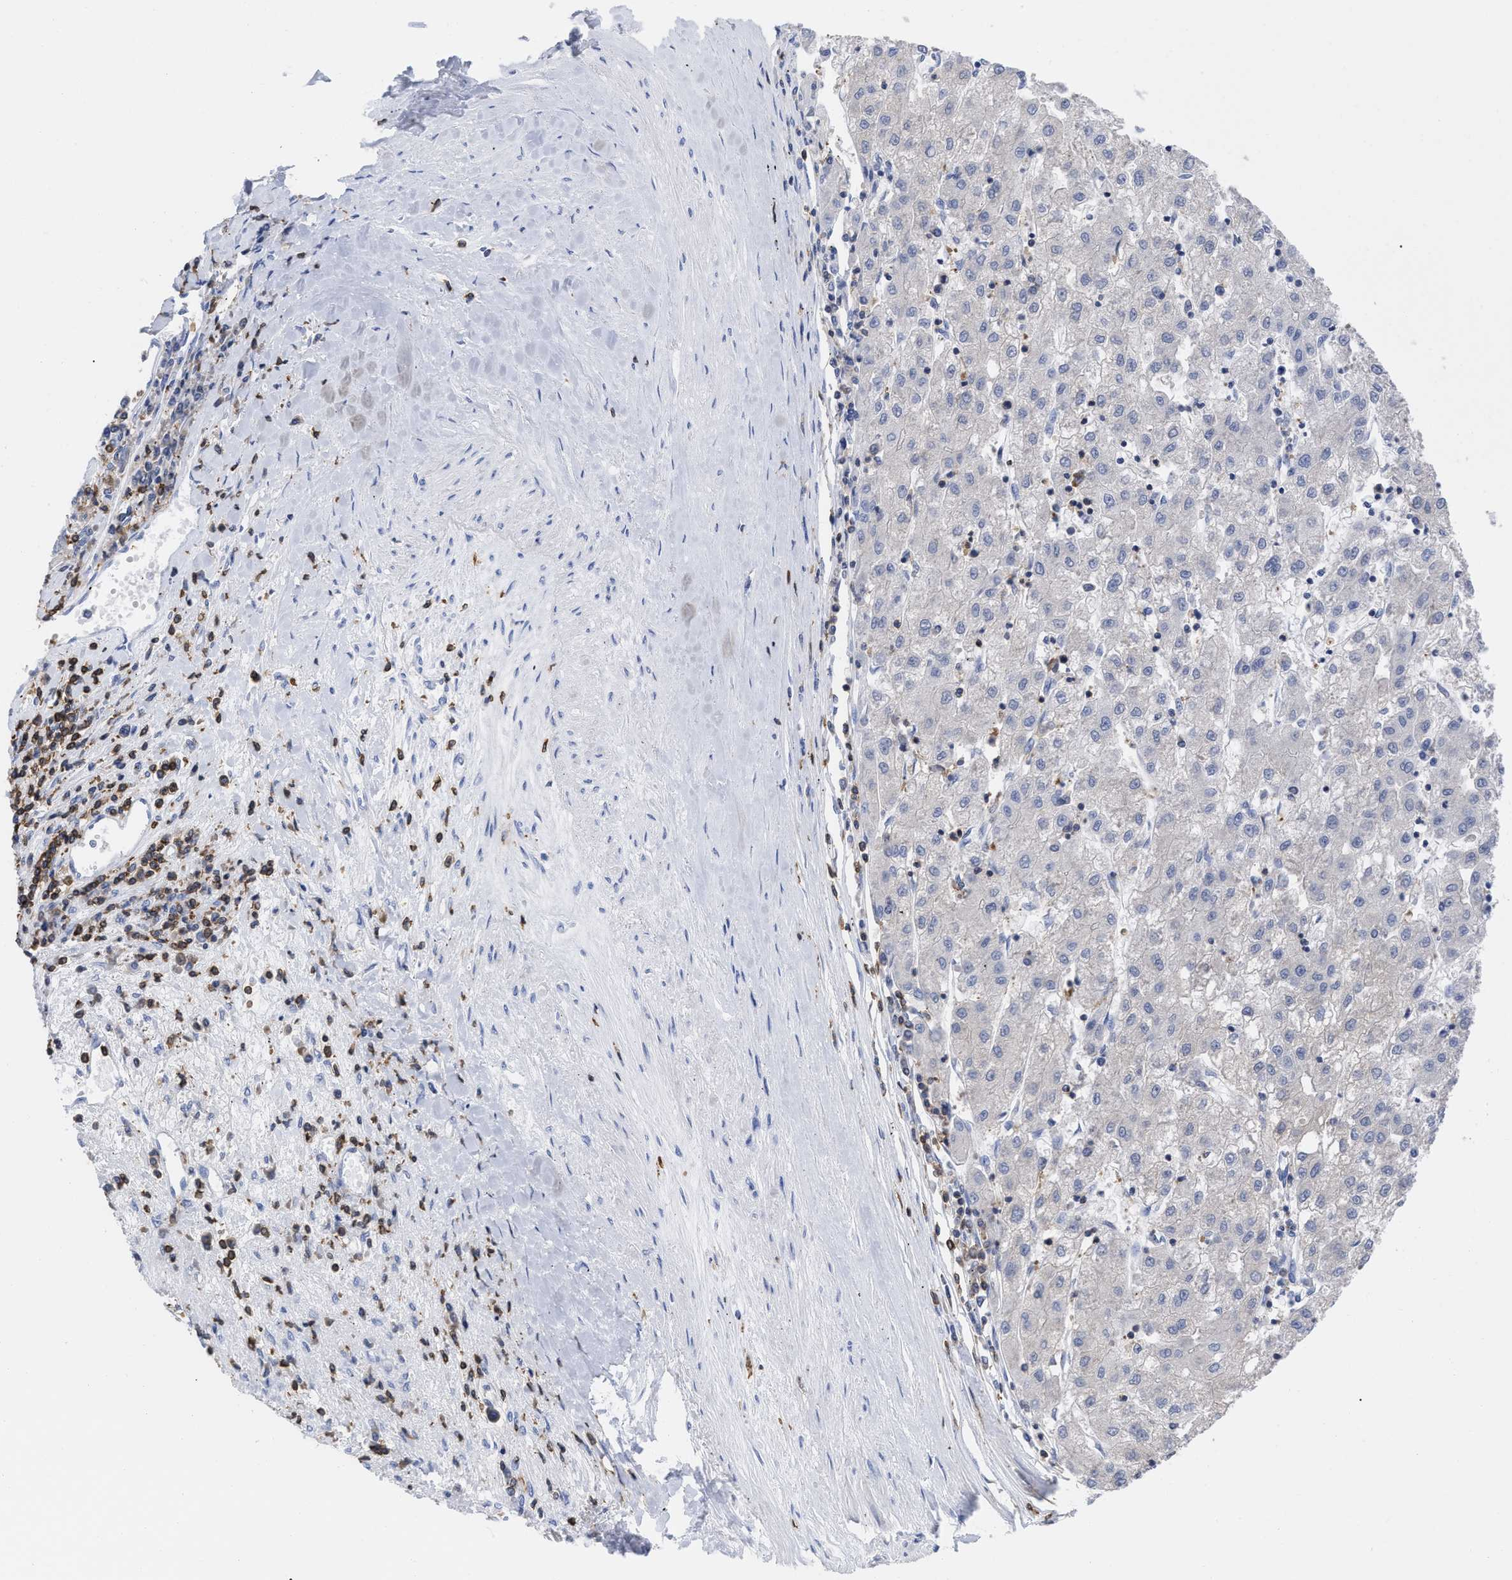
{"staining": {"intensity": "negative", "quantity": "none", "location": "none"}, "tissue": "liver cancer", "cell_type": "Tumor cells", "image_type": "cancer", "snomed": [{"axis": "morphology", "description": "Carcinoma, Hepatocellular, NOS"}, {"axis": "topography", "description": "Liver"}], "caption": "High magnification brightfield microscopy of liver hepatocellular carcinoma stained with DAB (3,3'-diaminobenzidine) (brown) and counterstained with hematoxylin (blue): tumor cells show no significant positivity.", "gene": "HCLS1", "patient": {"sex": "male", "age": 72}}